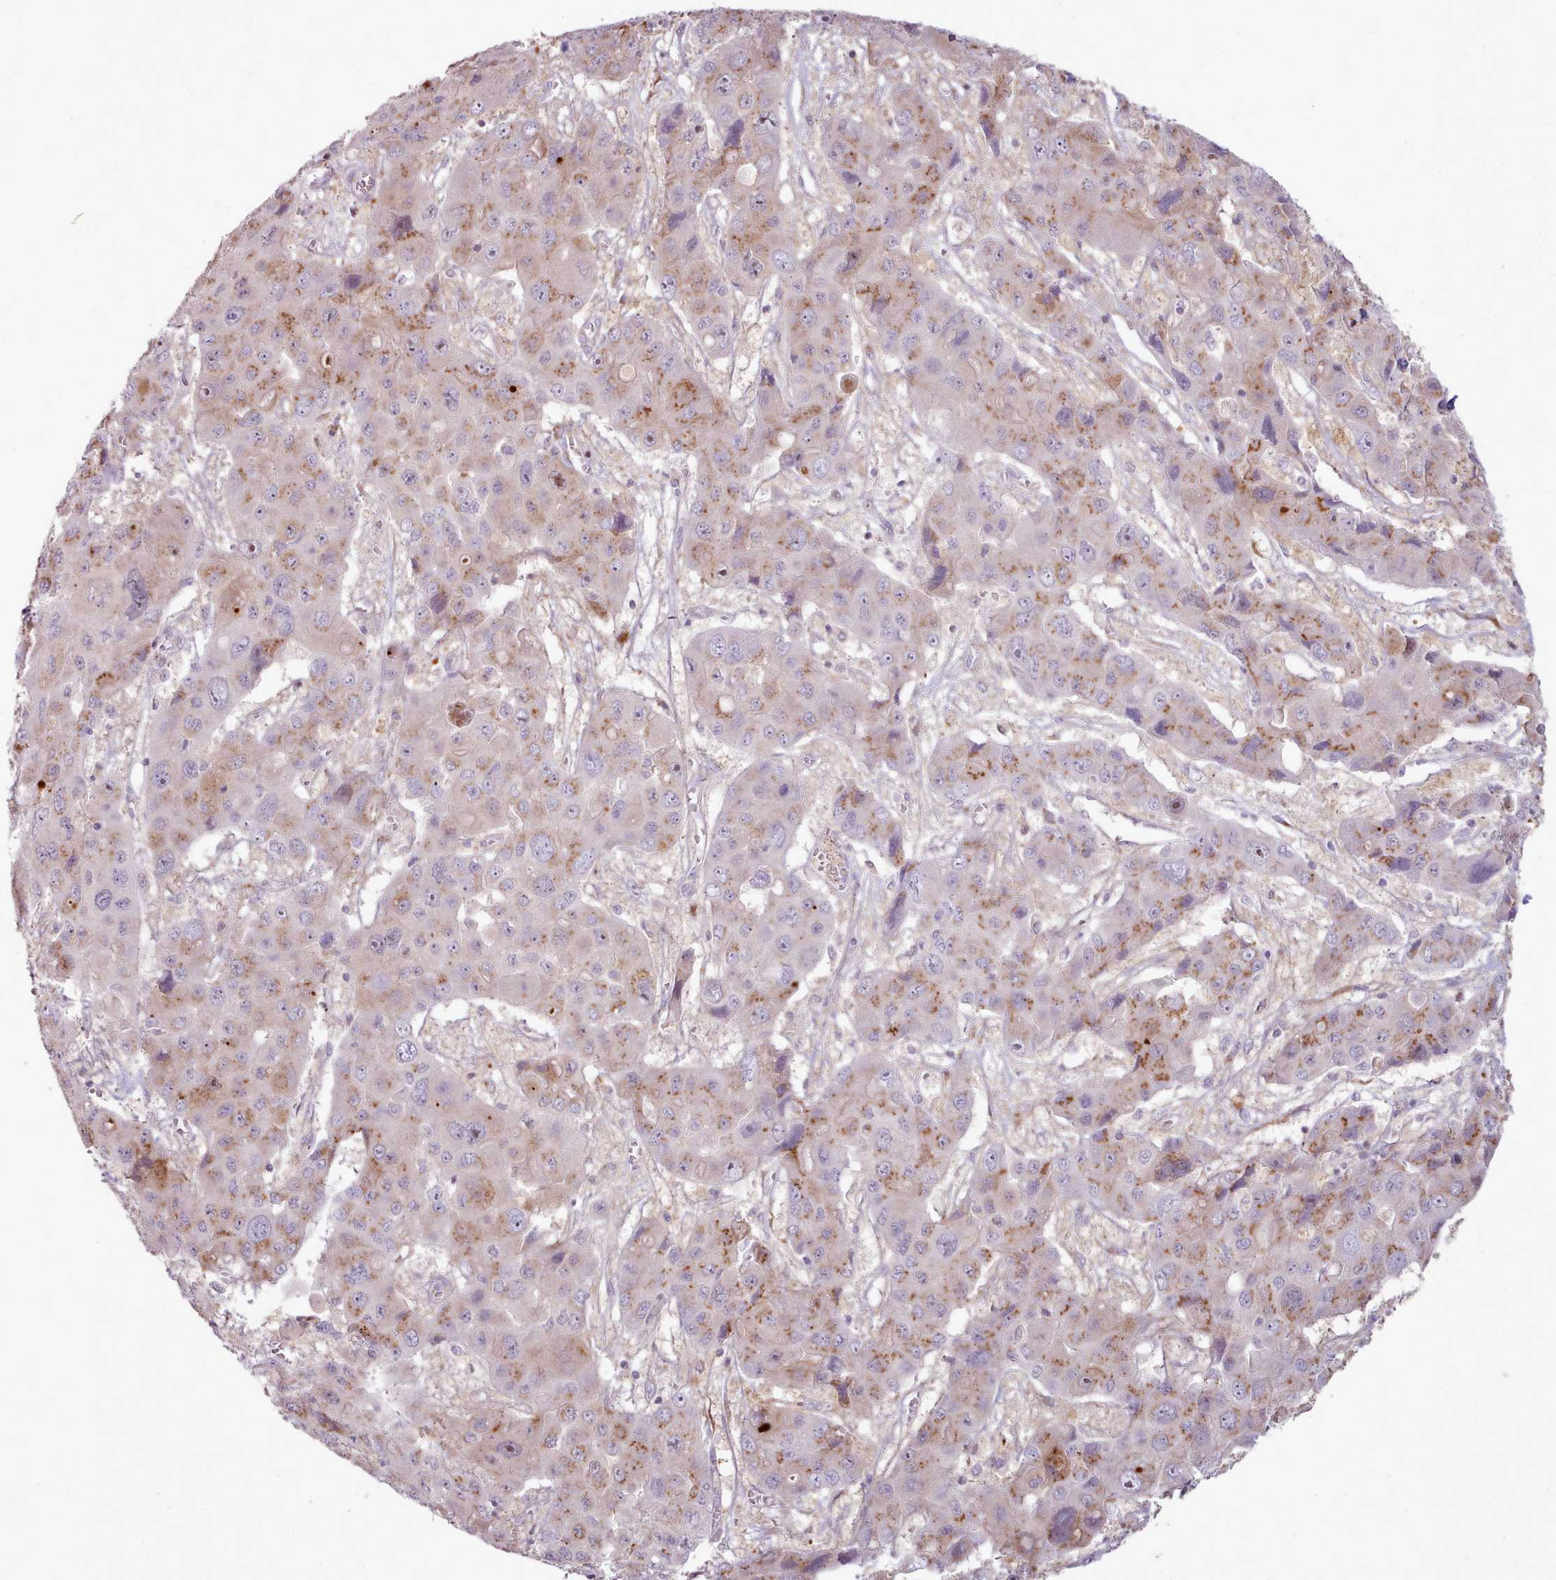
{"staining": {"intensity": "moderate", "quantity": "25%-75%", "location": "cytoplasmic/membranous"}, "tissue": "liver cancer", "cell_type": "Tumor cells", "image_type": "cancer", "snomed": [{"axis": "morphology", "description": "Cholangiocarcinoma"}, {"axis": "topography", "description": "Liver"}], "caption": "Immunohistochemistry histopathology image of cholangiocarcinoma (liver) stained for a protein (brown), which demonstrates medium levels of moderate cytoplasmic/membranous positivity in approximately 25%-75% of tumor cells.", "gene": "PPP3R2", "patient": {"sex": "male", "age": 67}}